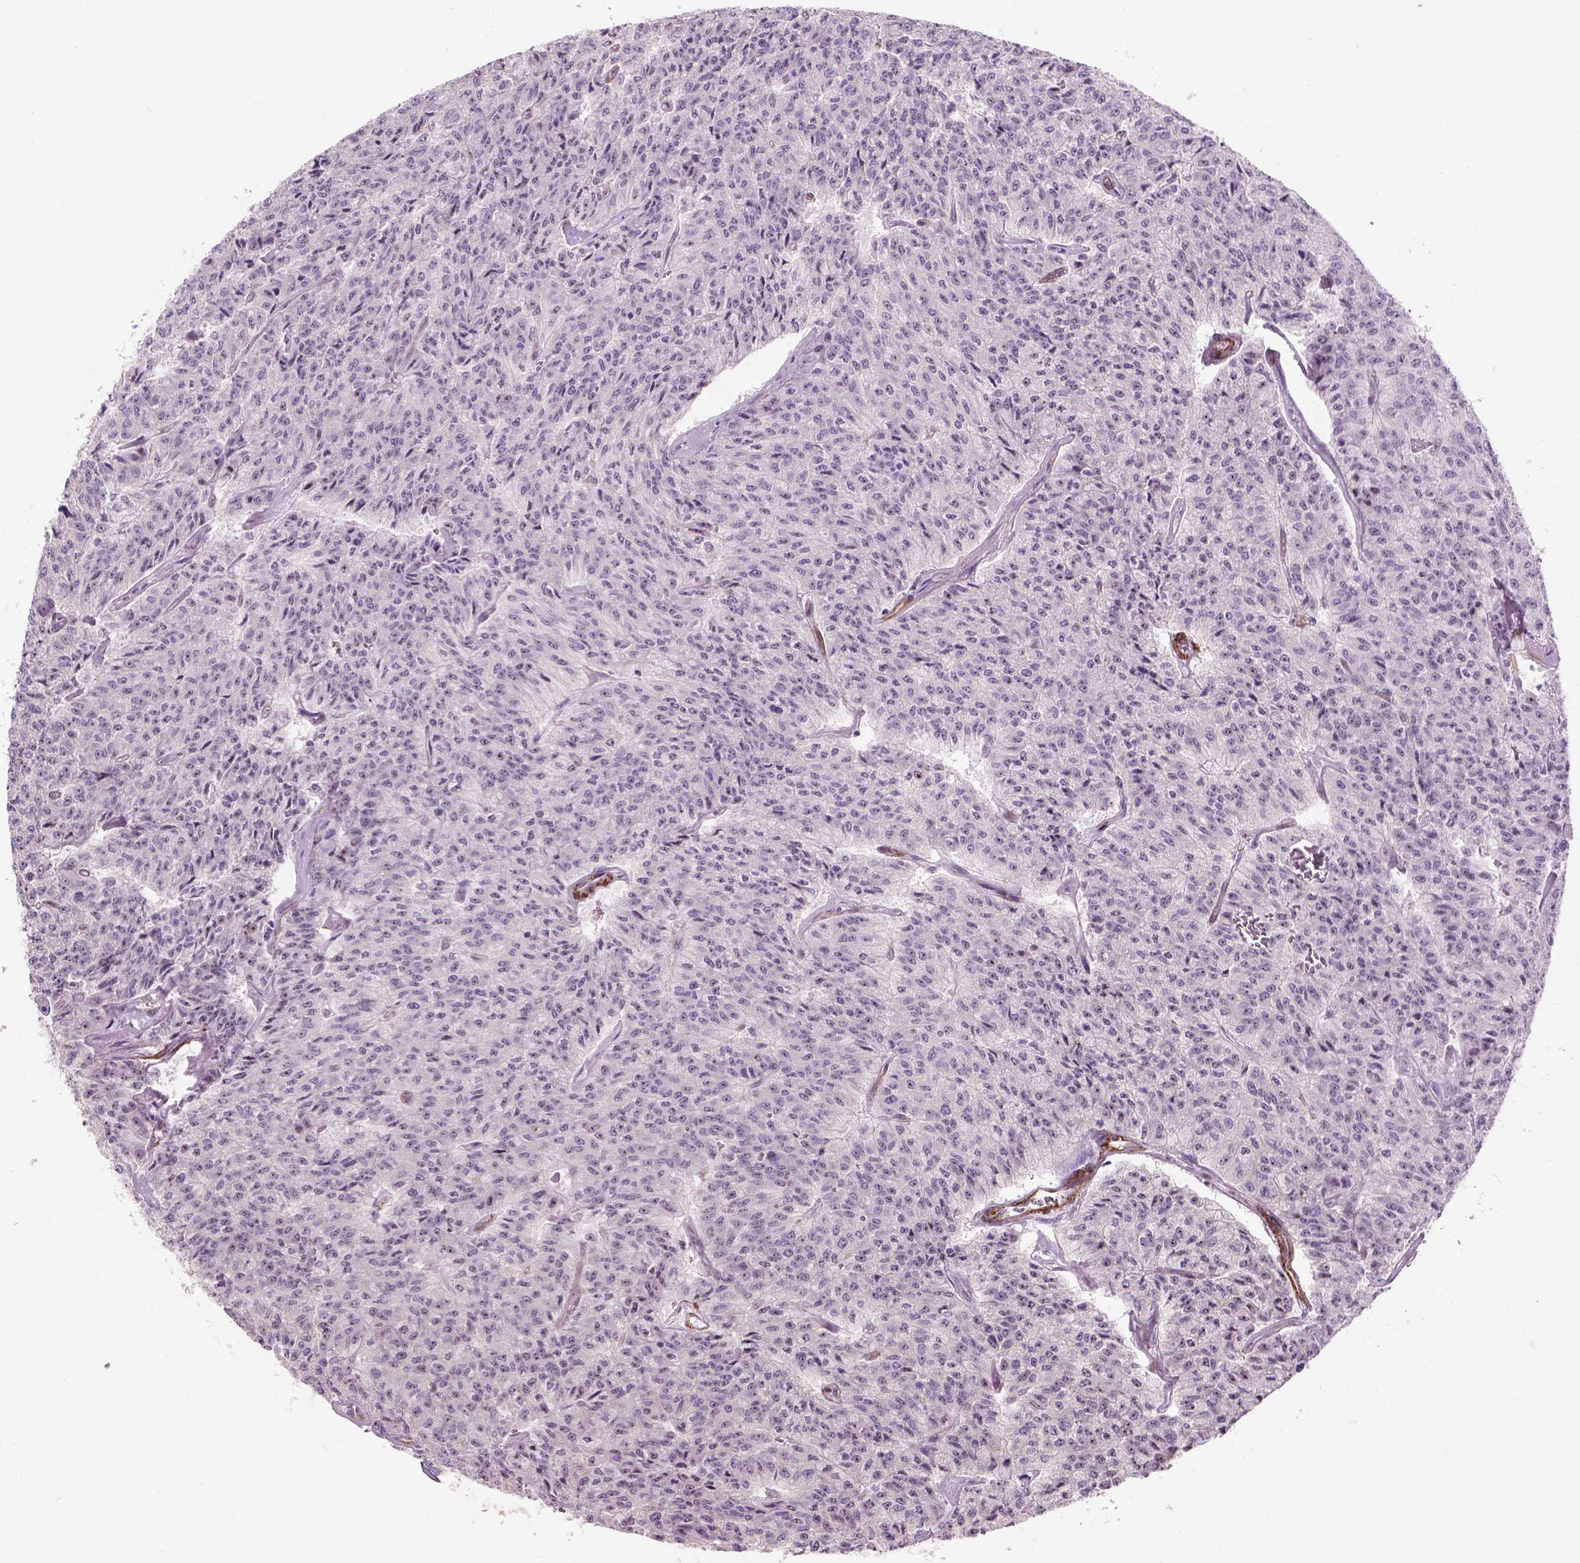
{"staining": {"intensity": "weak", "quantity": "25%-75%", "location": "nuclear"}, "tissue": "carcinoid", "cell_type": "Tumor cells", "image_type": "cancer", "snomed": [{"axis": "morphology", "description": "Carcinoid, malignant, NOS"}, {"axis": "topography", "description": "Lung"}], "caption": "This is a micrograph of immunohistochemistry (IHC) staining of malignant carcinoid, which shows weak positivity in the nuclear of tumor cells.", "gene": "RRS1", "patient": {"sex": "male", "age": 71}}